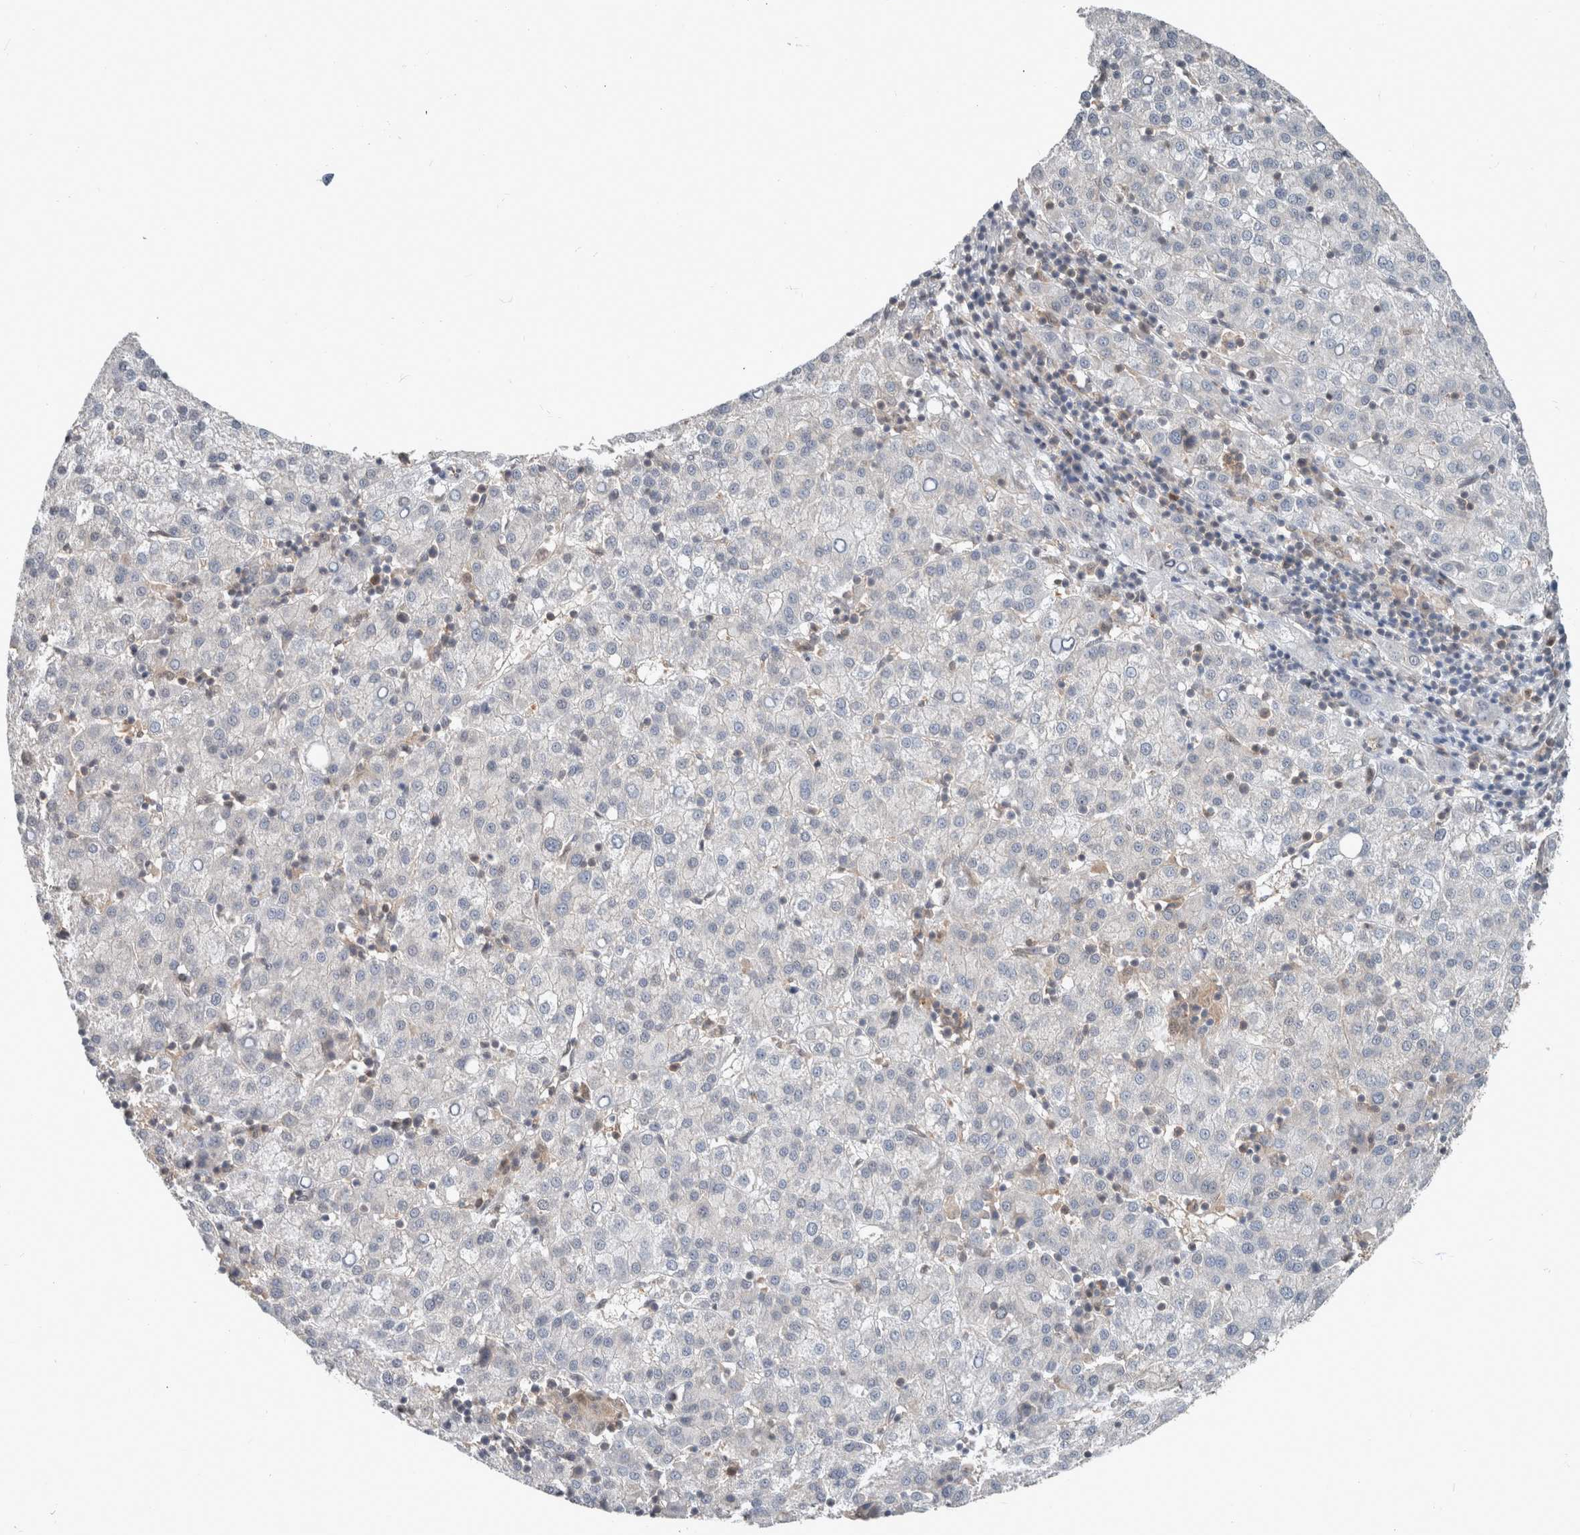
{"staining": {"intensity": "negative", "quantity": "none", "location": "none"}, "tissue": "liver cancer", "cell_type": "Tumor cells", "image_type": "cancer", "snomed": [{"axis": "morphology", "description": "Carcinoma, Hepatocellular, NOS"}, {"axis": "topography", "description": "Liver"}], "caption": "Tumor cells are negative for protein expression in human liver cancer.", "gene": "XPNPEP1", "patient": {"sex": "female", "age": 58}}